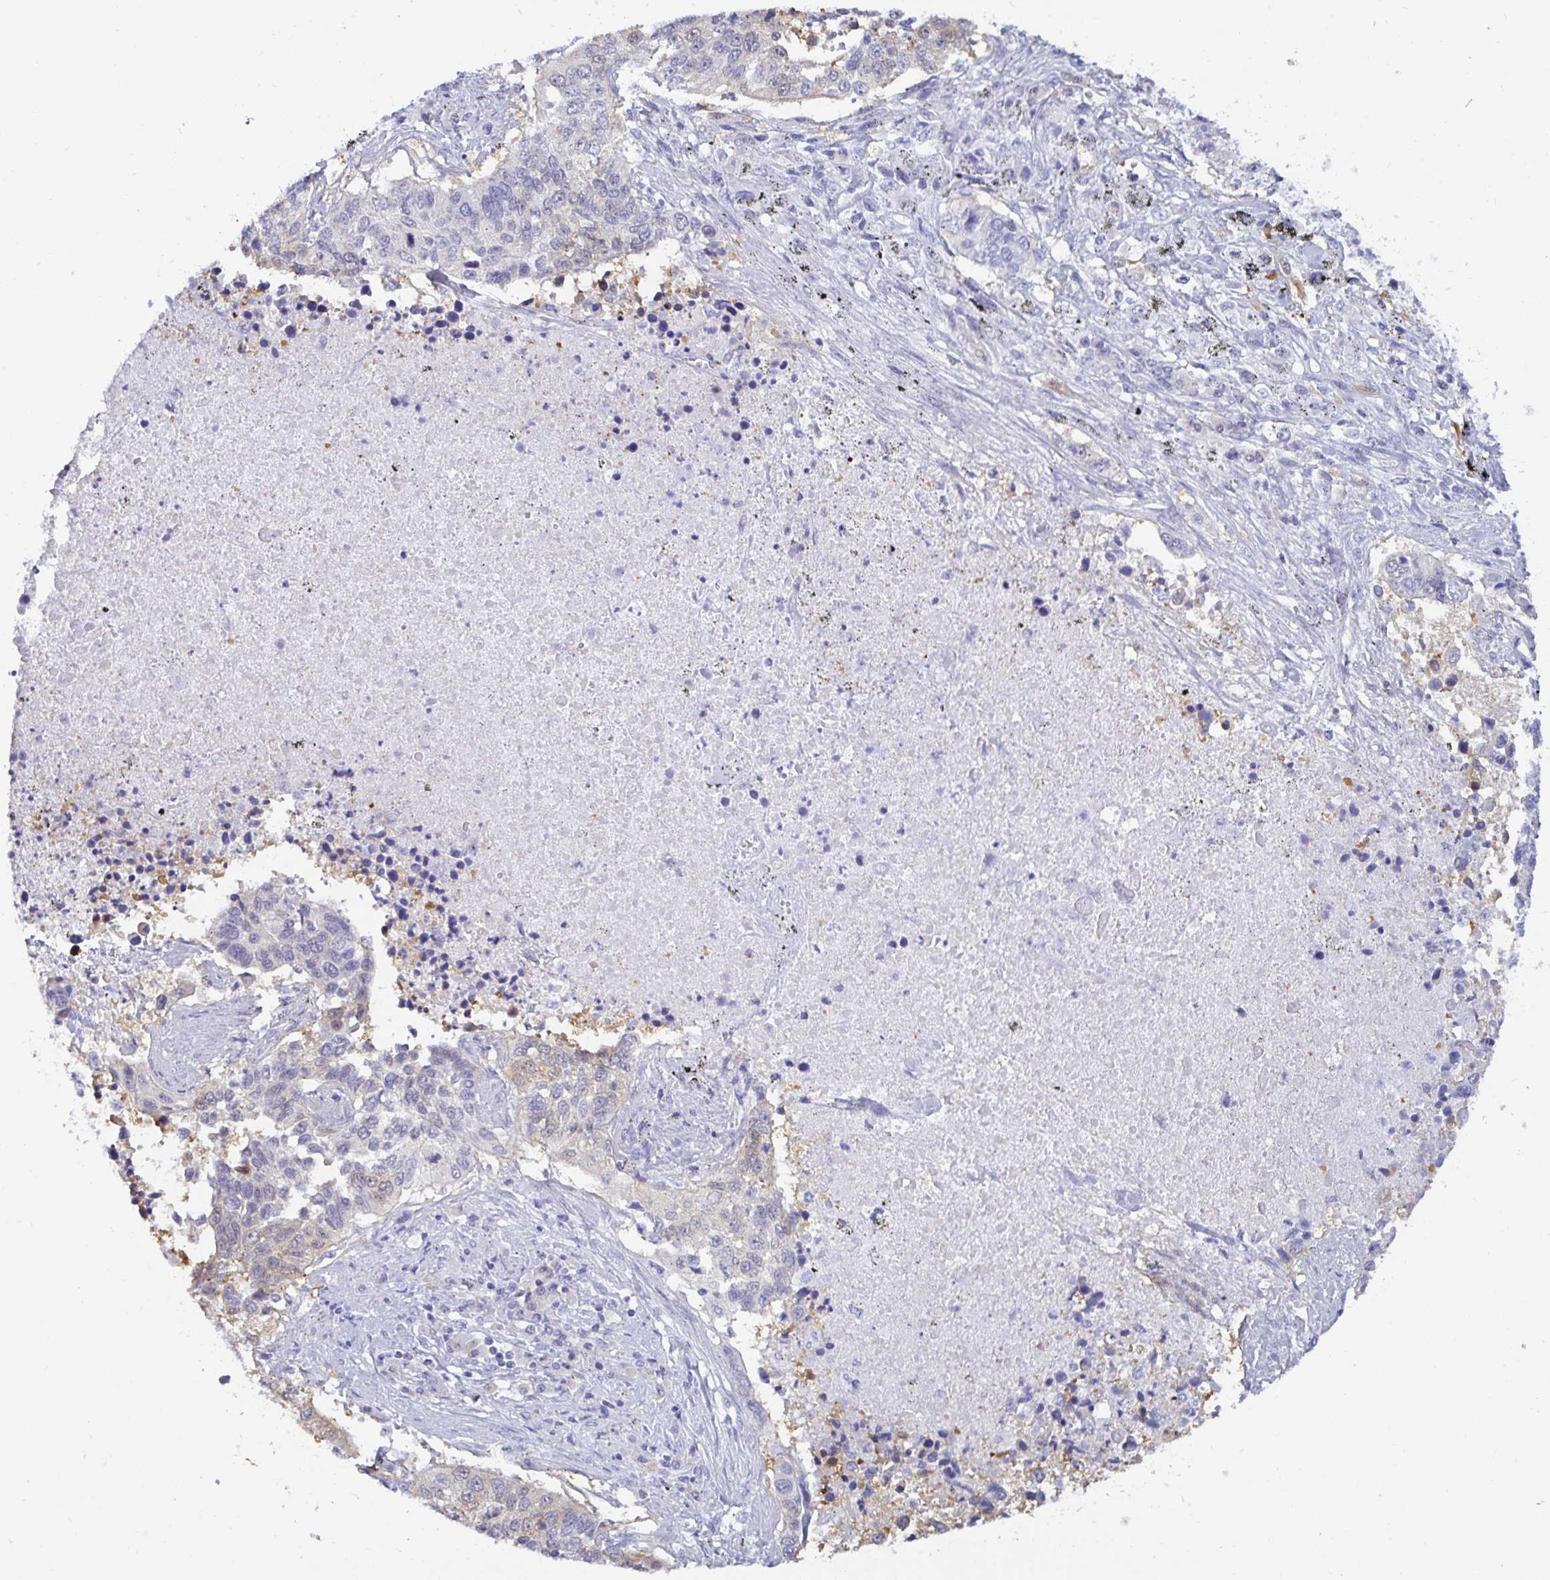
{"staining": {"intensity": "negative", "quantity": "none", "location": "none"}, "tissue": "lung cancer", "cell_type": "Tumor cells", "image_type": "cancer", "snomed": [{"axis": "morphology", "description": "Squamous cell carcinoma, NOS"}, {"axis": "topography", "description": "Lung"}], "caption": "Photomicrograph shows no protein expression in tumor cells of squamous cell carcinoma (lung) tissue.", "gene": "MON2", "patient": {"sex": "male", "age": 62}}